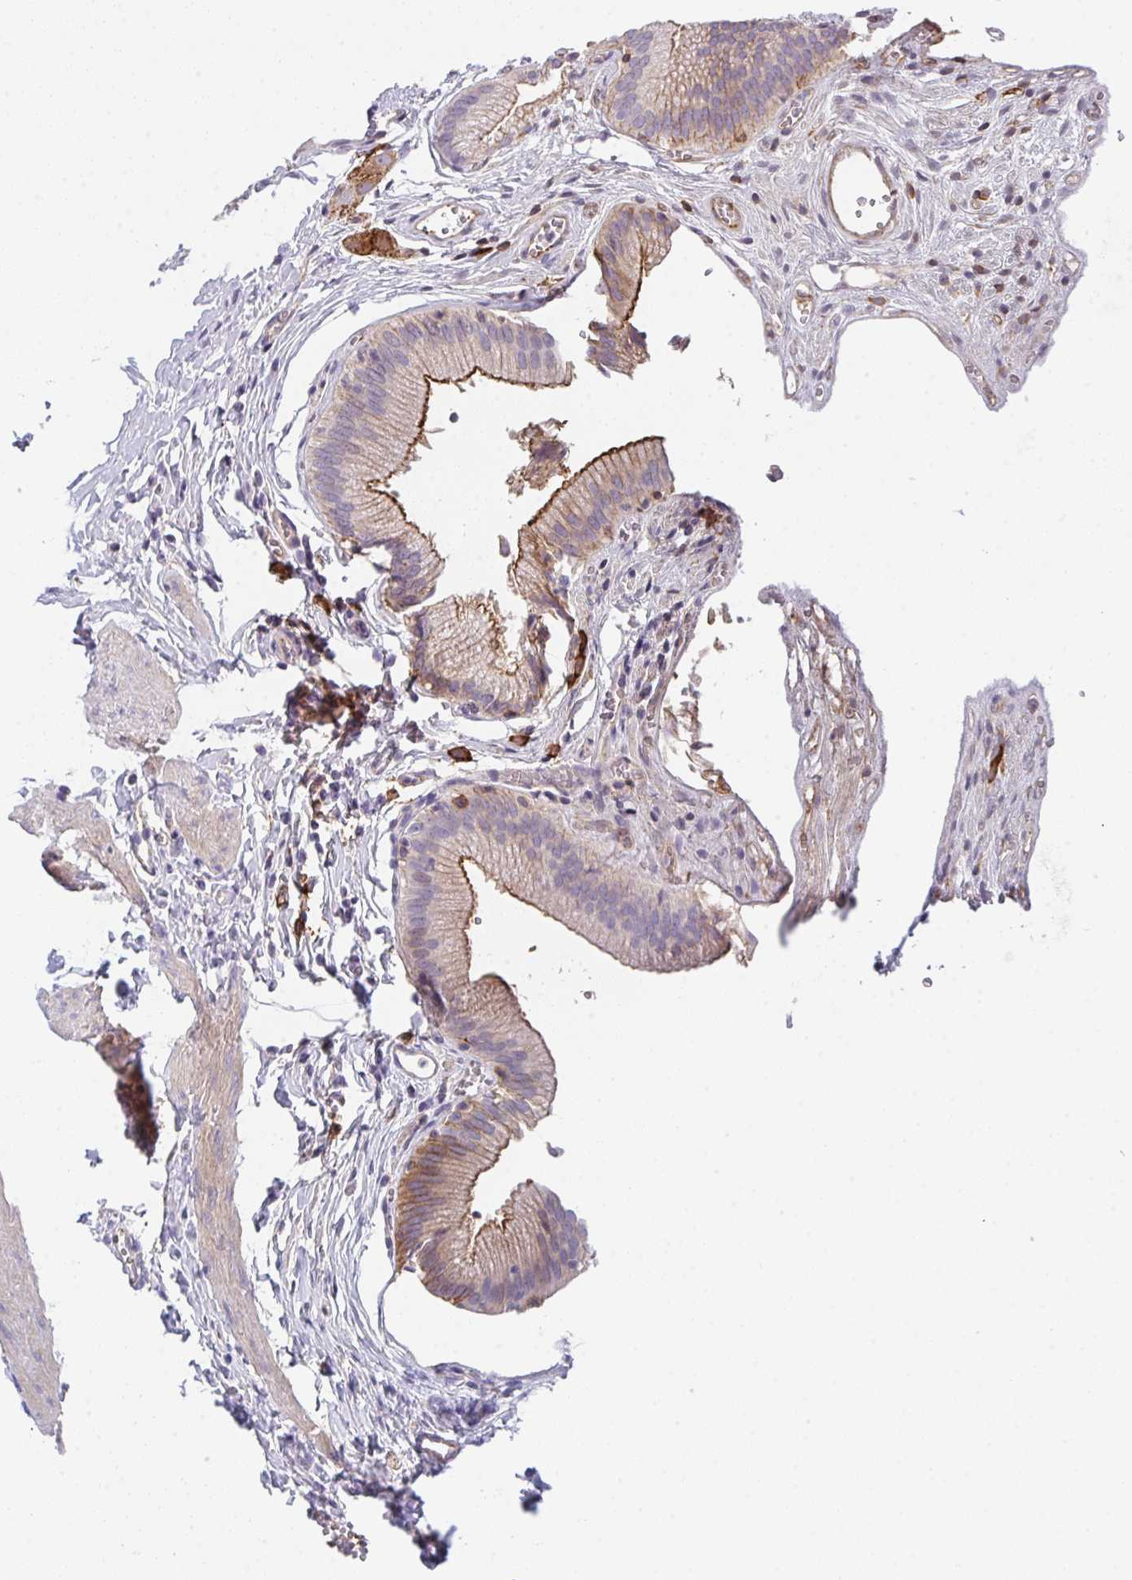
{"staining": {"intensity": "strong", "quantity": "25%-75%", "location": "cytoplasmic/membranous"}, "tissue": "gallbladder", "cell_type": "Glandular cells", "image_type": "normal", "snomed": [{"axis": "morphology", "description": "Normal tissue, NOS"}, {"axis": "topography", "description": "Gallbladder"}, {"axis": "topography", "description": "Peripheral nerve tissue"}], "caption": "The histopathology image displays immunohistochemical staining of benign gallbladder. There is strong cytoplasmic/membranous staining is present in about 25%-75% of glandular cells.", "gene": "DBN1", "patient": {"sex": "male", "age": 17}}